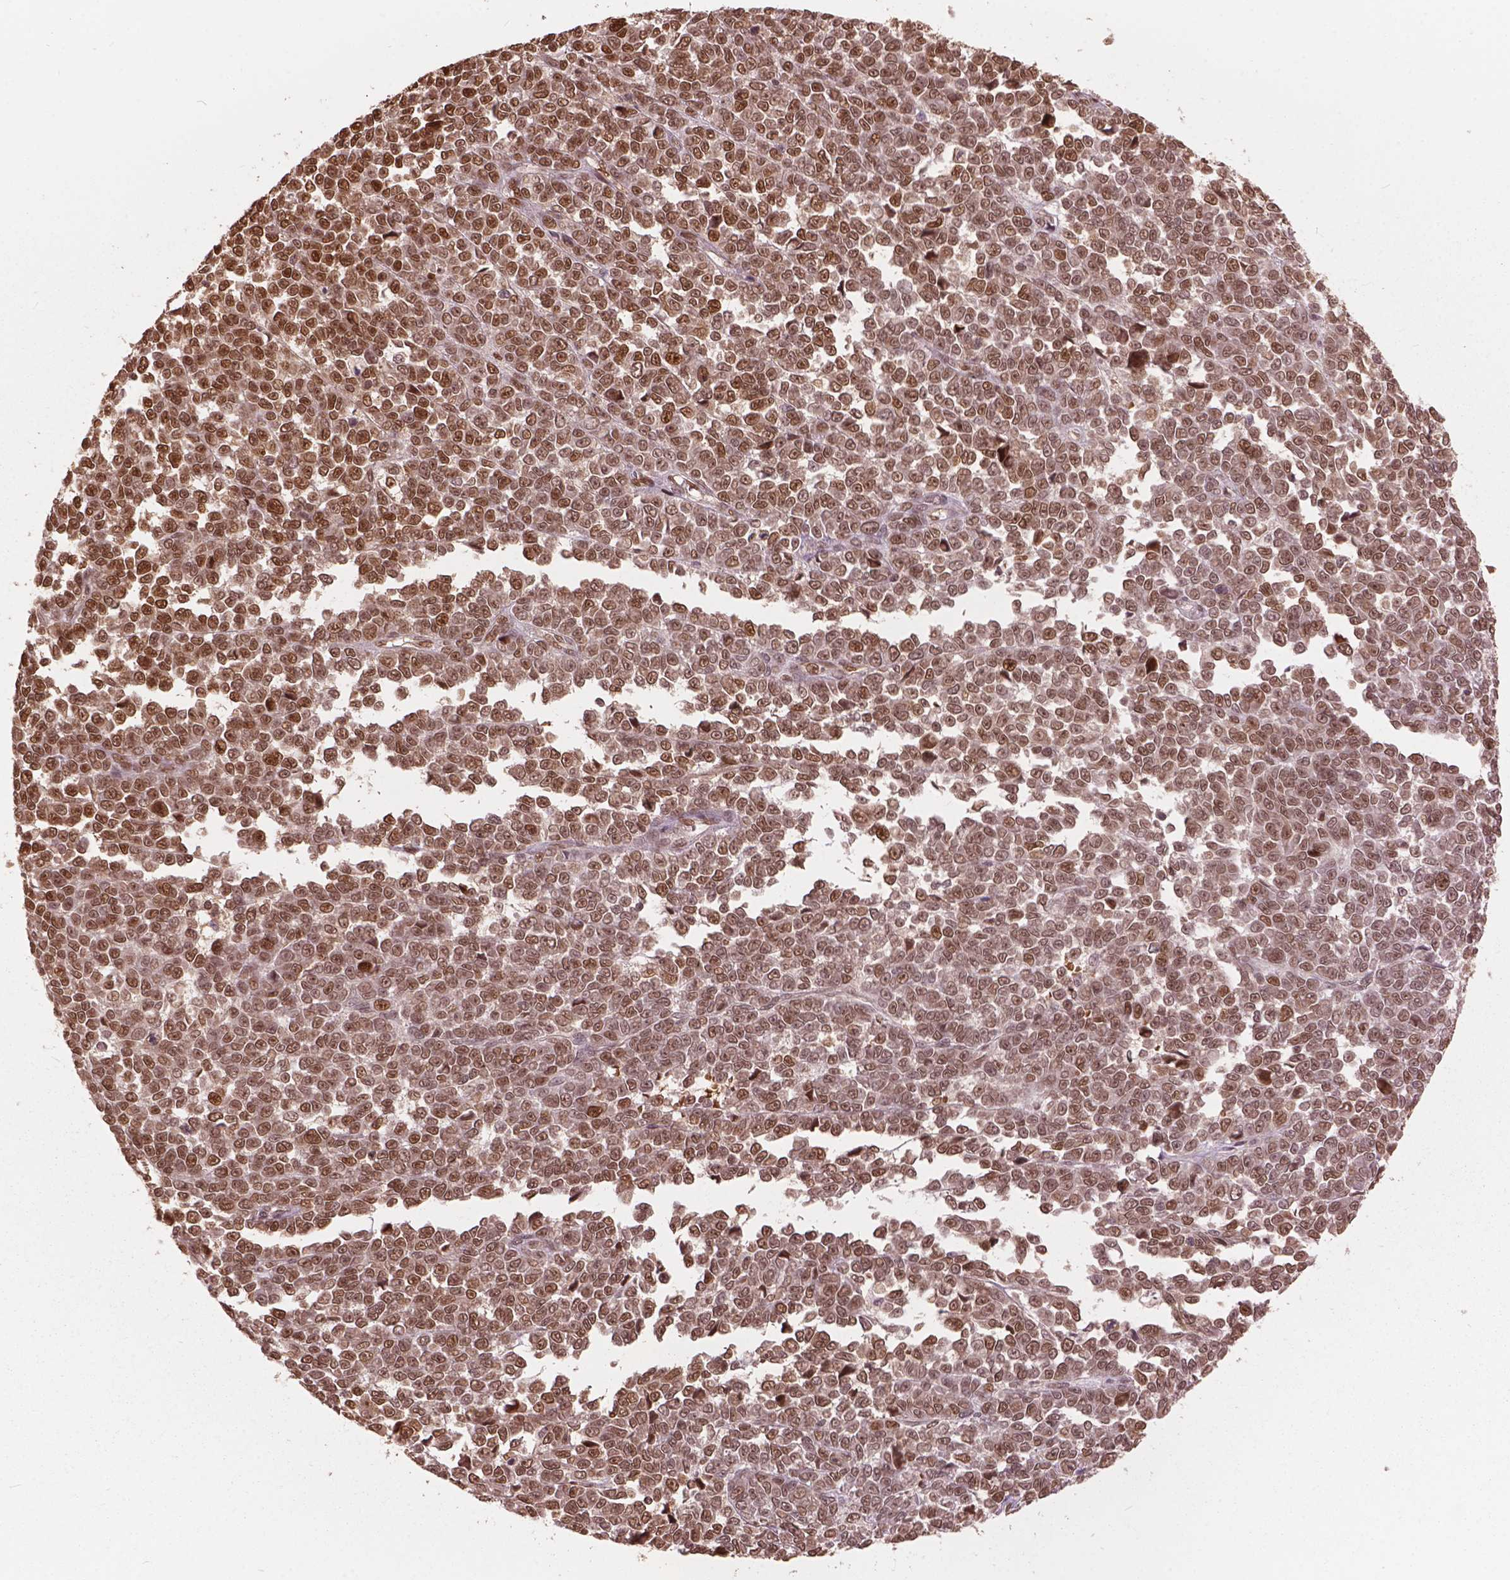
{"staining": {"intensity": "moderate", "quantity": ">75%", "location": "nuclear"}, "tissue": "melanoma", "cell_type": "Tumor cells", "image_type": "cancer", "snomed": [{"axis": "morphology", "description": "Malignant melanoma, NOS"}, {"axis": "topography", "description": "Skin"}], "caption": "A brown stain shows moderate nuclear positivity of a protein in human malignant melanoma tumor cells. The protein of interest is stained brown, and the nuclei are stained in blue (DAB IHC with brightfield microscopy, high magnification).", "gene": "ANP32B", "patient": {"sex": "female", "age": 95}}